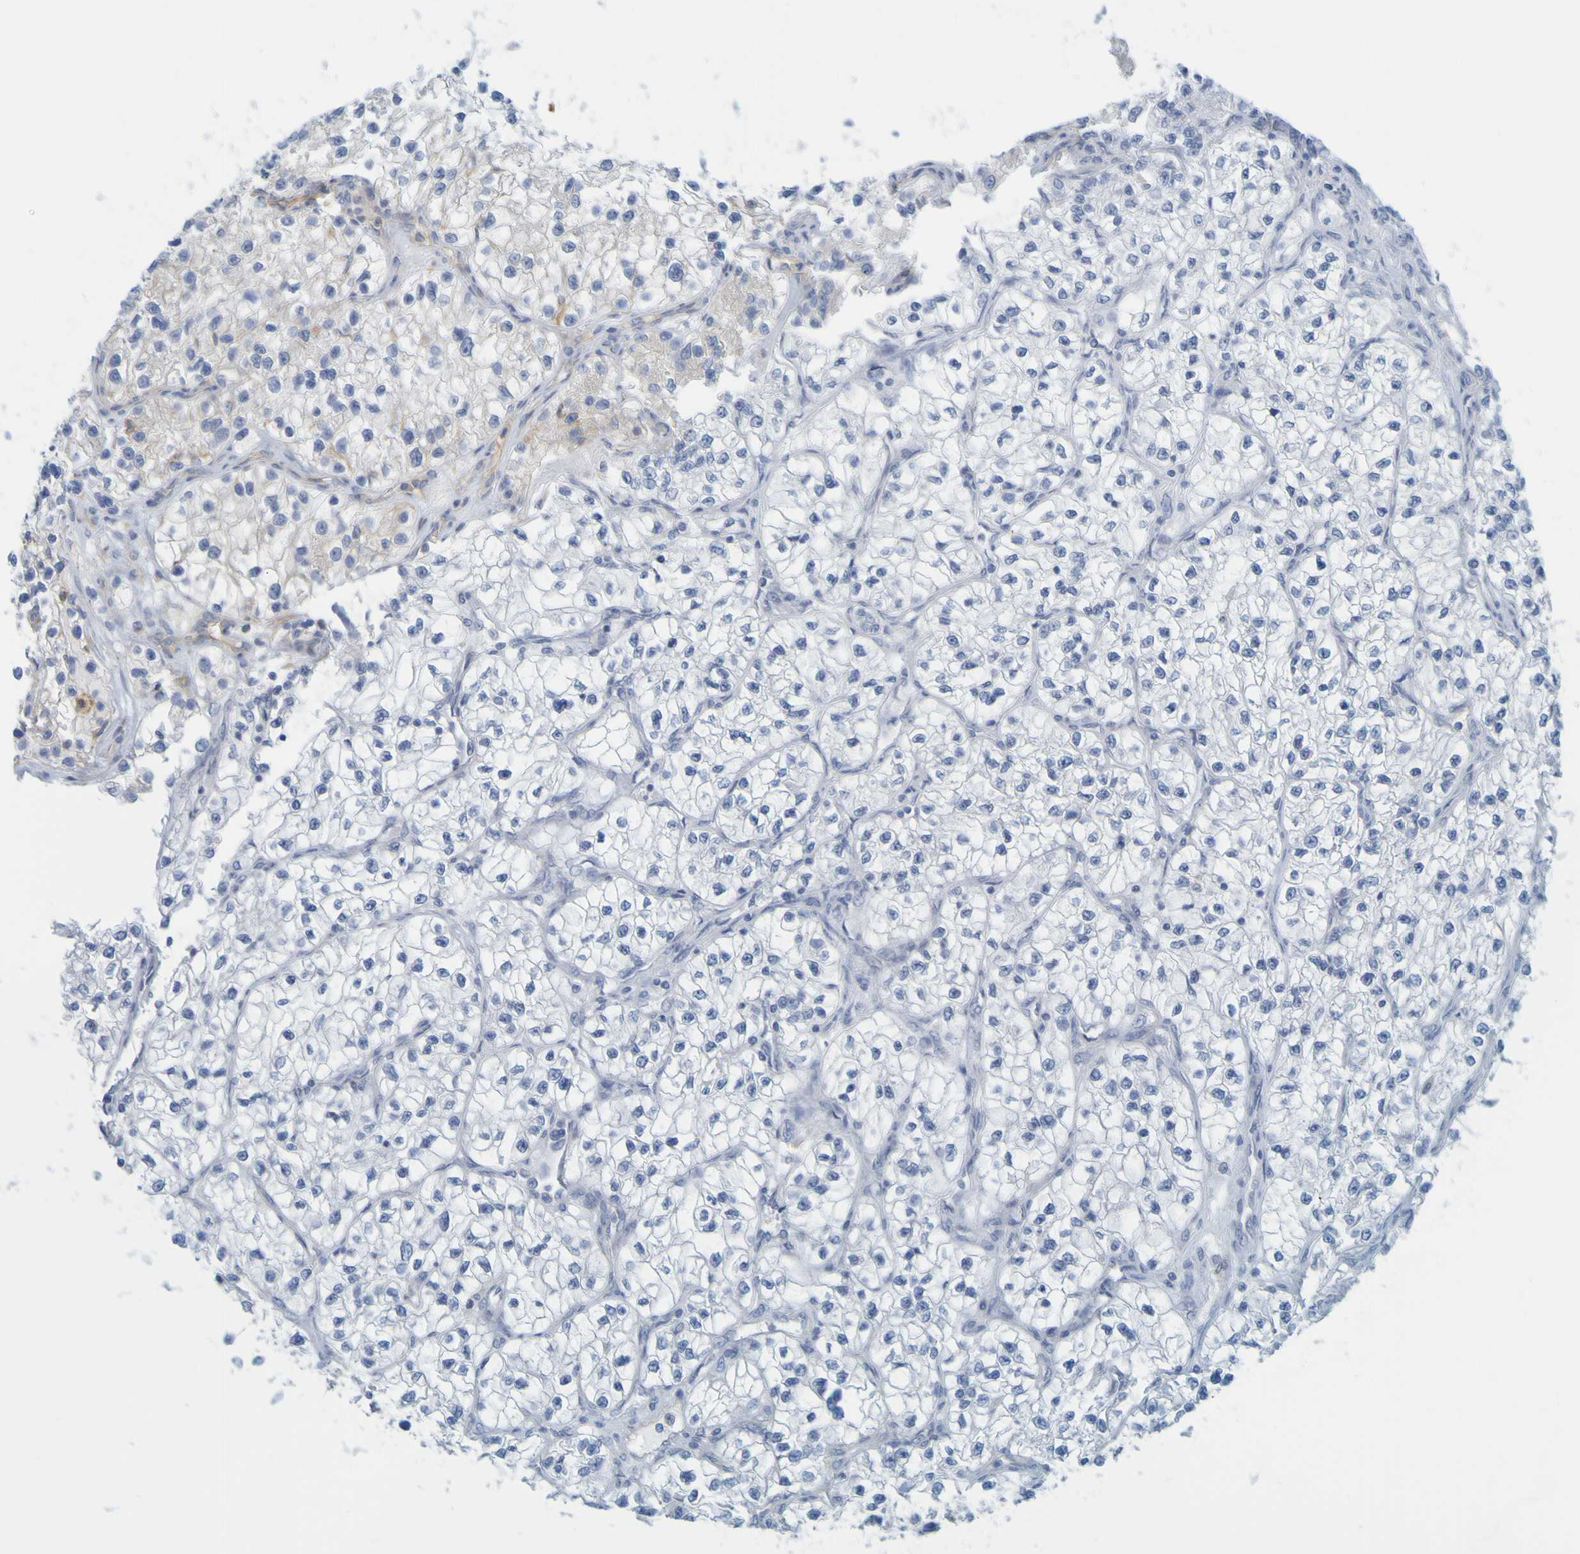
{"staining": {"intensity": "negative", "quantity": "none", "location": "none"}, "tissue": "renal cancer", "cell_type": "Tumor cells", "image_type": "cancer", "snomed": [{"axis": "morphology", "description": "Adenocarcinoma, NOS"}, {"axis": "topography", "description": "Kidney"}], "caption": "High power microscopy histopathology image of an immunohistochemistry histopathology image of renal cancer (adenocarcinoma), revealing no significant staining in tumor cells.", "gene": "APPL1", "patient": {"sex": "female", "age": 57}}